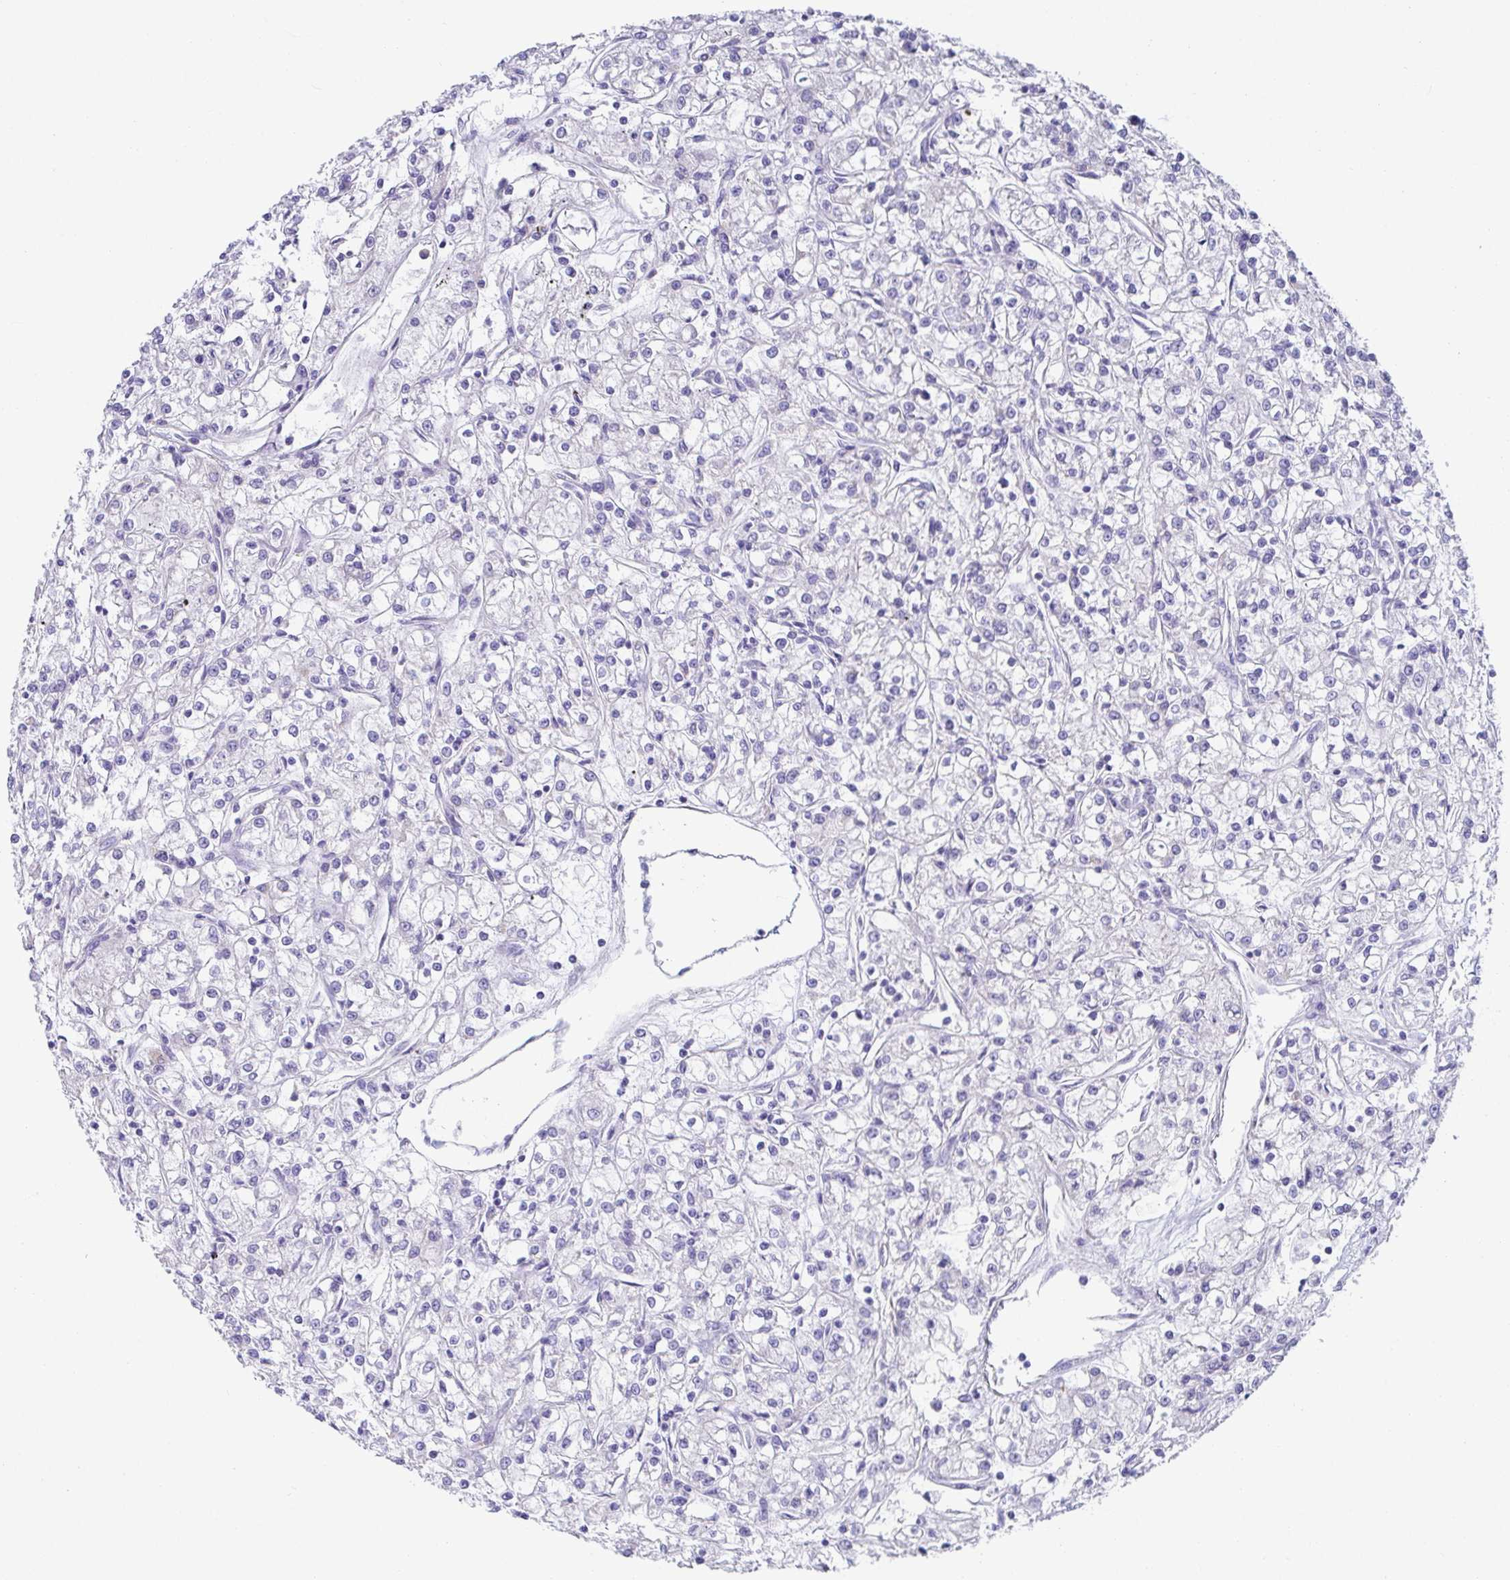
{"staining": {"intensity": "negative", "quantity": "none", "location": "none"}, "tissue": "renal cancer", "cell_type": "Tumor cells", "image_type": "cancer", "snomed": [{"axis": "morphology", "description": "Adenocarcinoma, NOS"}, {"axis": "topography", "description": "Kidney"}], "caption": "A micrograph of human renal cancer is negative for staining in tumor cells. (Brightfield microscopy of DAB (3,3'-diaminobenzidine) immunohistochemistry at high magnification).", "gene": "CXCR1", "patient": {"sex": "female", "age": 59}}